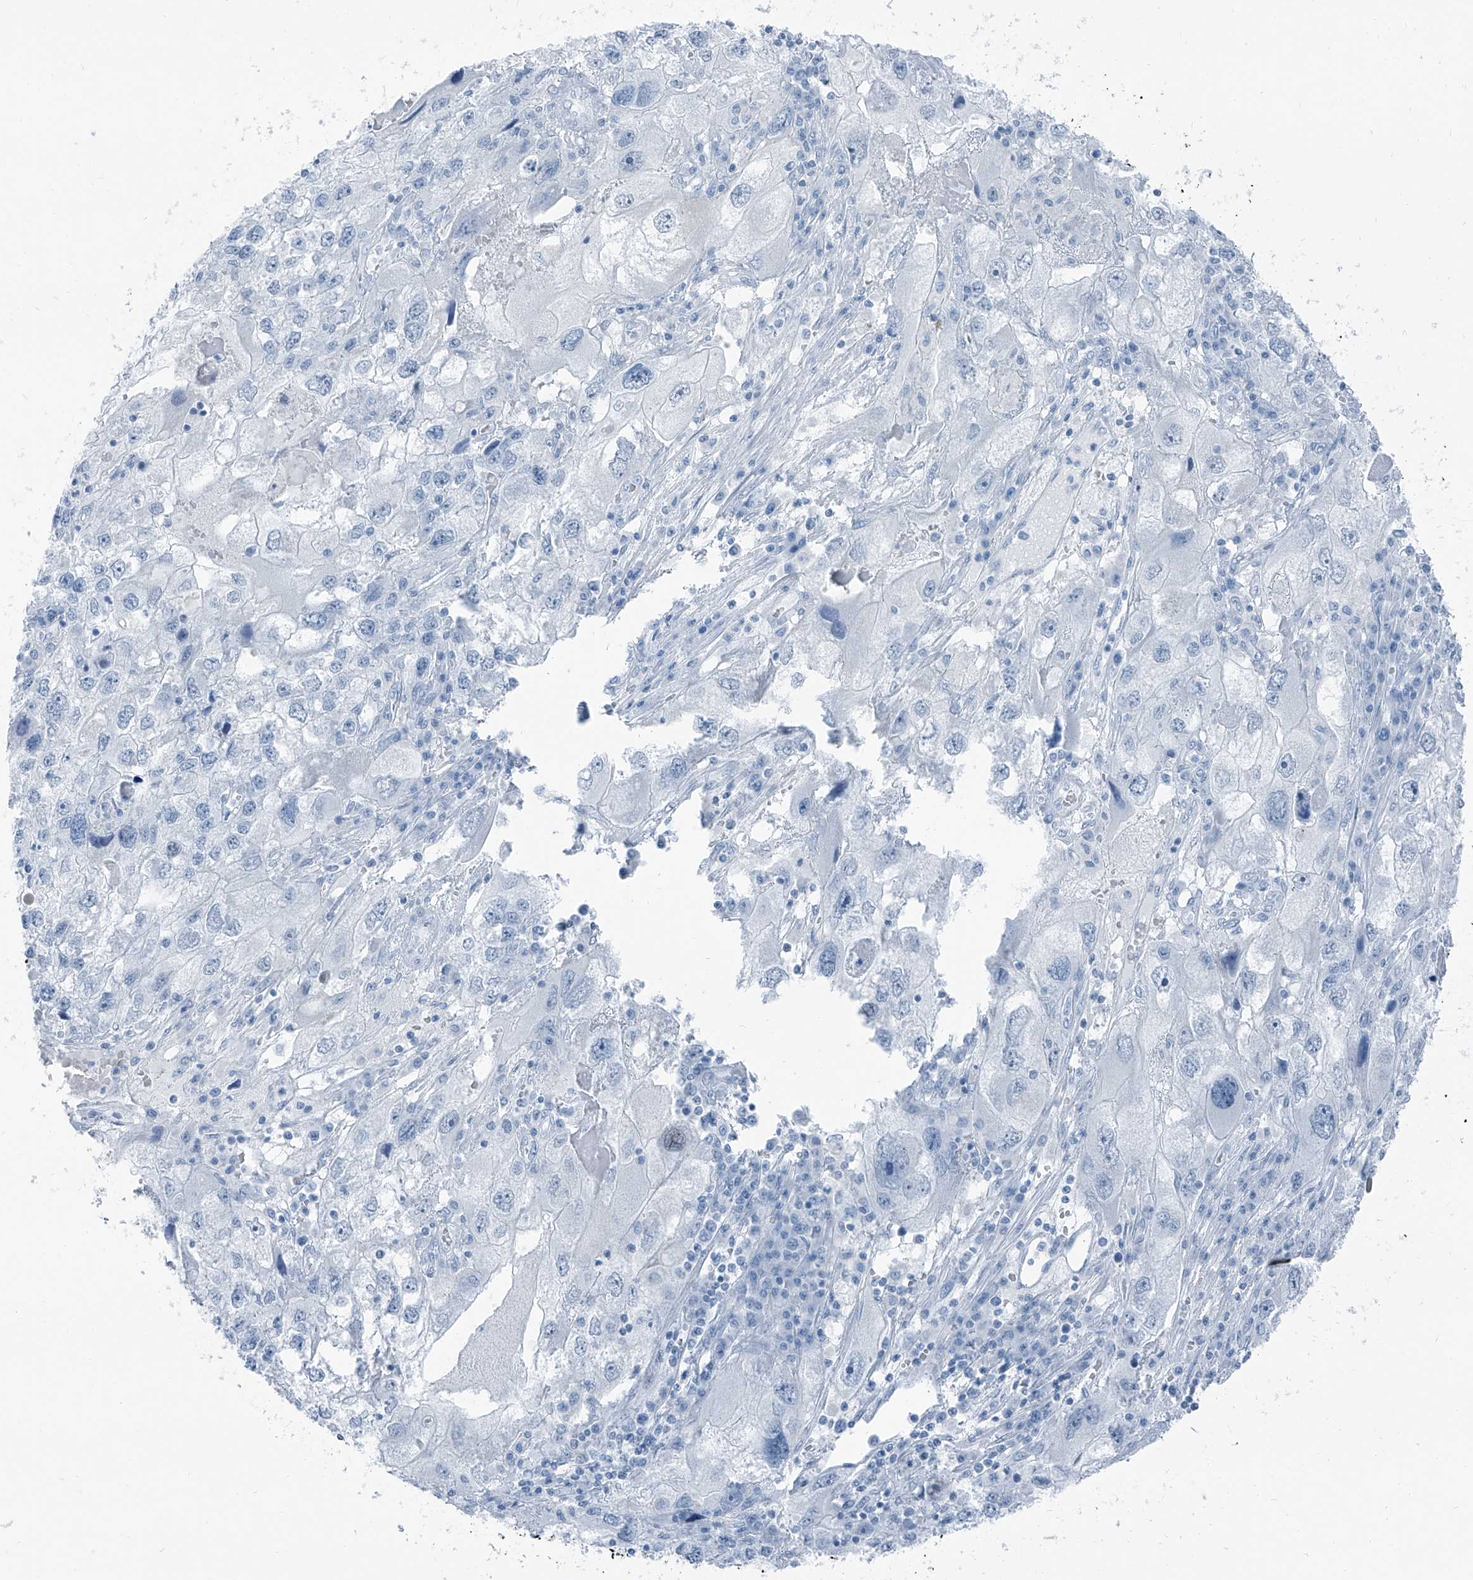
{"staining": {"intensity": "negative", "quantity": "none", "location": "none"}, "tissue": "endometrial cancer", "cell_type": "Tumor cells", "image_type": "cancer", "snomed": [{"axis": "morphology", "description": "Adenocarcinoma, NOS"}, {"axis": "topography", "description": "Endometrium"}], "caption": "DAB immunohistochemical staining of human endometrial adenocarcinoma exhibits no significant expression in tumor cells.", "gene": "RGN", "patient": {"sex": "female", "age": 49}}